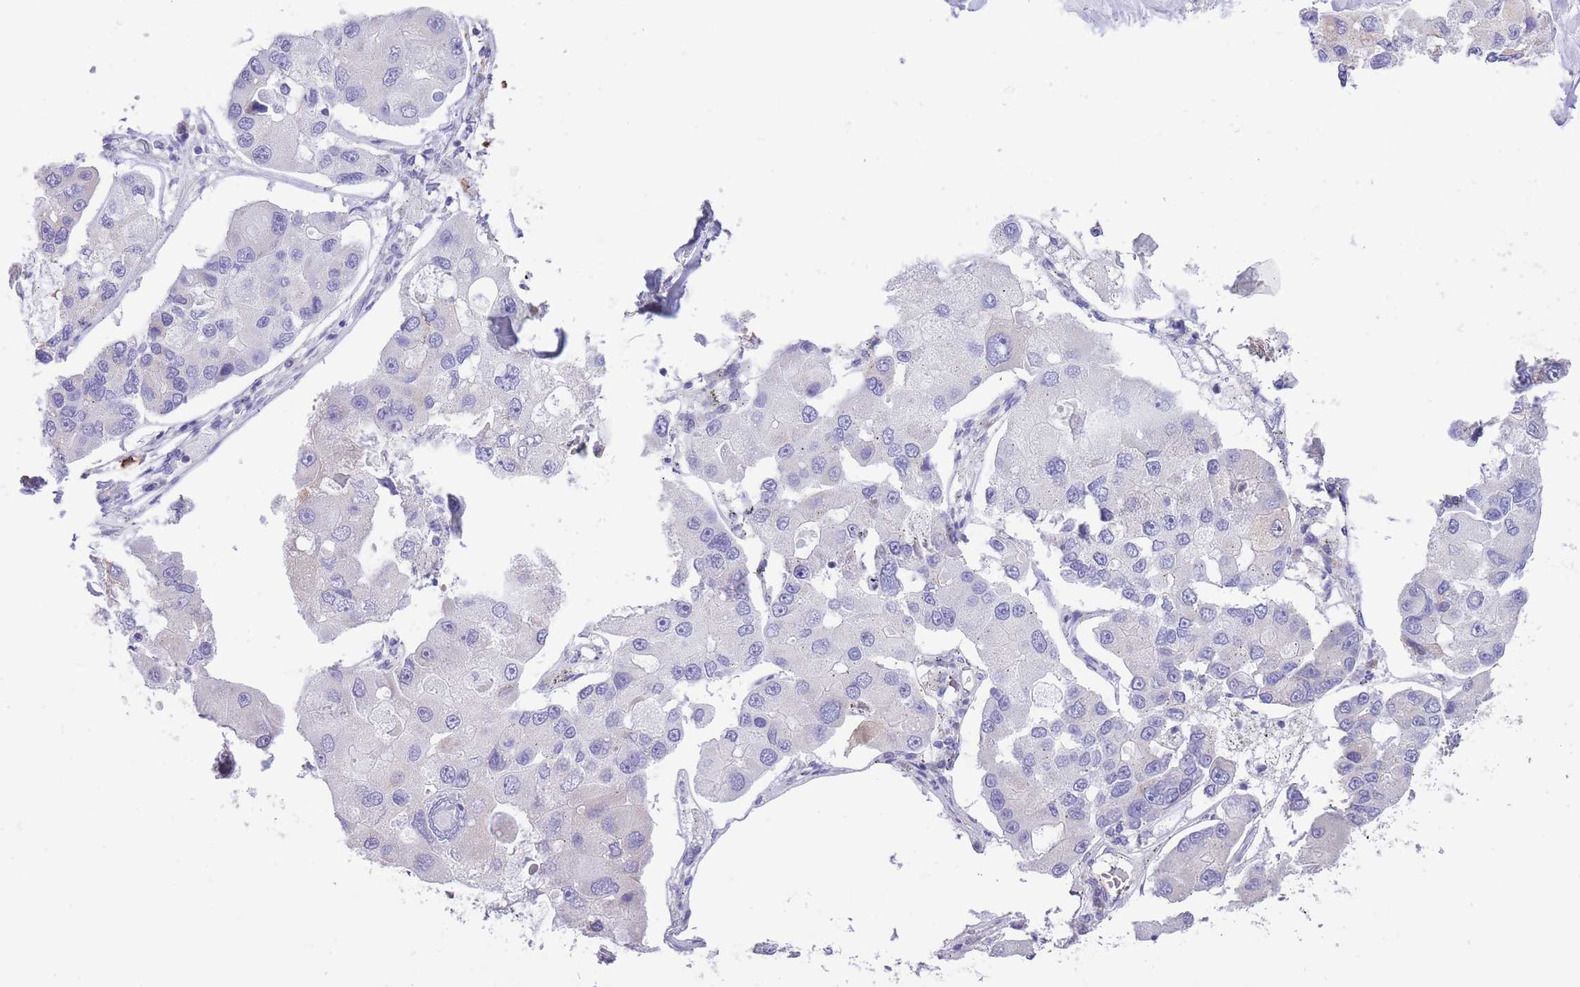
{"staining": {"intensity": "negative", "quantity": "none", "location": "none"}, "tissue": "lung cancer", "cell_type": "Tumor cells", "image_type": "cancer", "snomed": [{"axis": "morphology", "description": "Adenocarcinoma, NOS"}, {"axis": "topography", "description": "Lung"}], "caption": "Immunohistochemistry (IHC) photomicrograph of neoplastic tissue: lung adenocarcinoma stained with DAB demonstrates no significant protein staining in tumor cells.", "gene": "RHOU", "patient": {"sex": "female", "age": 54}}